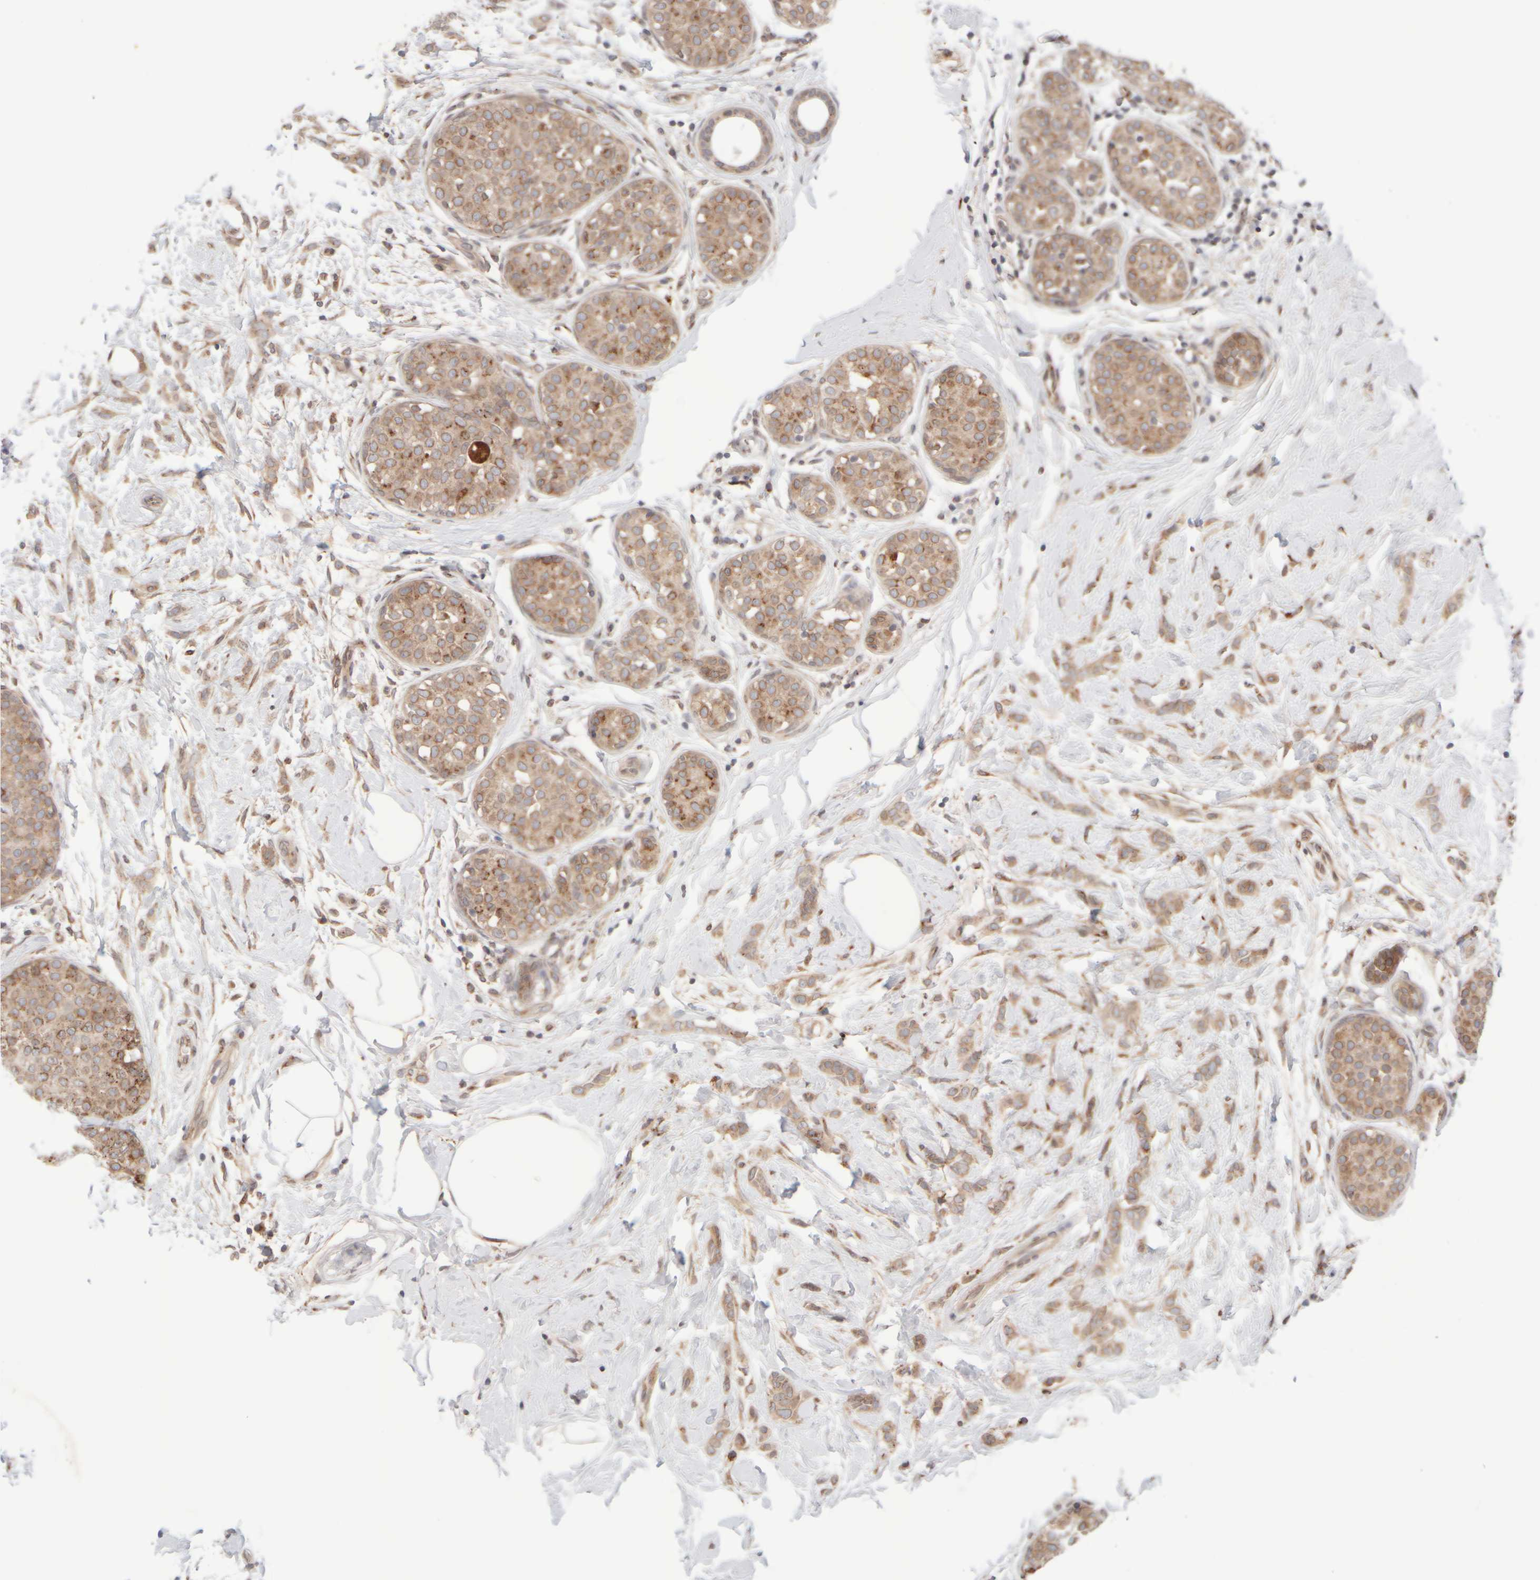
{"staining": {"intensity": "weak", "quantity": ">75%", "location": "cytoplasmic/membranous"}, "tissue": "breast cancer", "cell_type": "Tumor cells", "image_type": "cancer", "snomed": [{"axis": "morphology", "description": "Lobular carcinoma, in situ"}, {"axis": "morphology", "description": "Lobular carcinoma"}, {"axis": "topography", "description": "Breast"}], "caption": "Protein staining of lobular carcinoma in situ (breast) tissue shows weak cytoplasmic/membranous expression in about >75% of tumor cells.", "gene": "GCN1", "patient": {"sex": "female", "age": 41}}